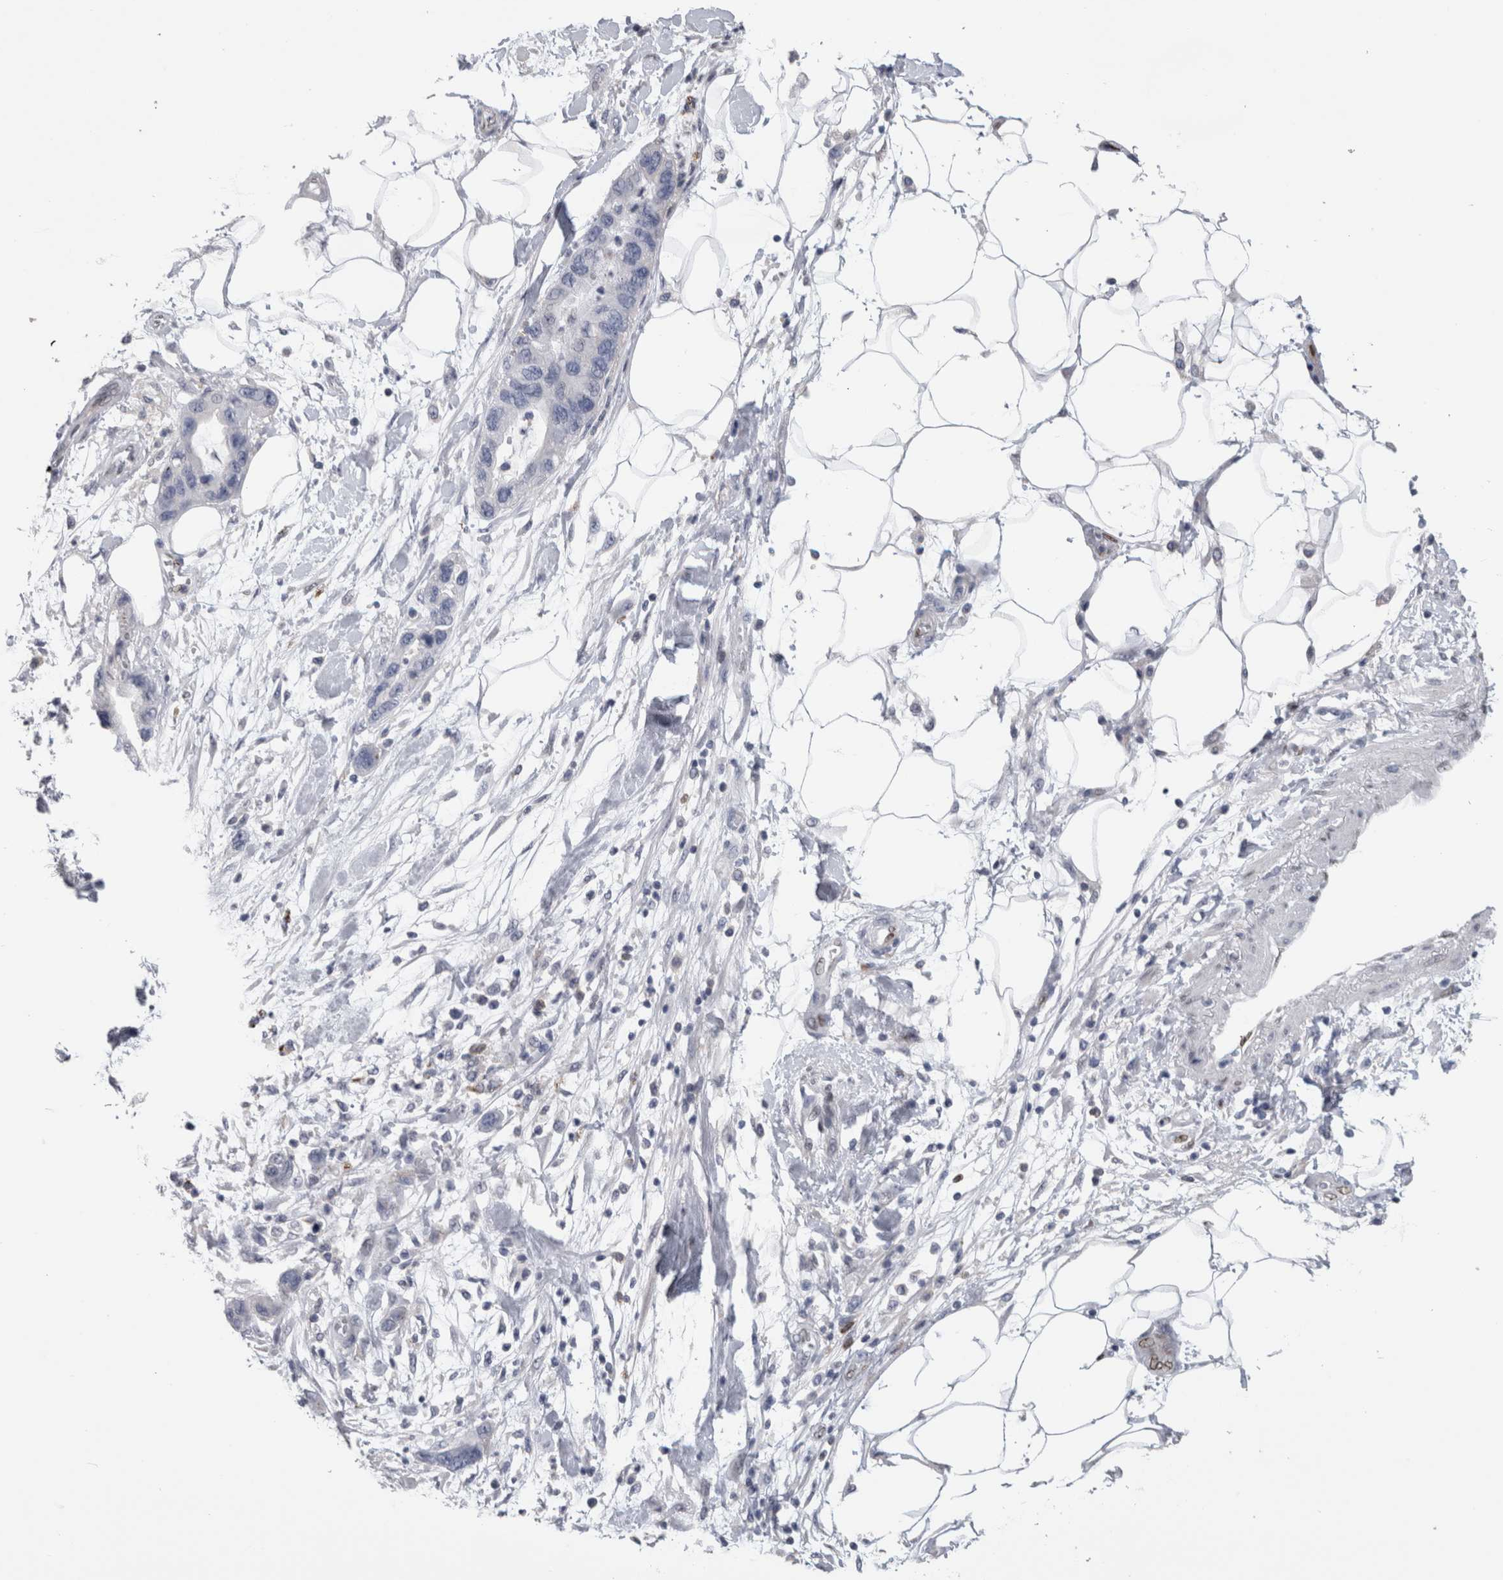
{"staining": {"intensity": "negative", "quantity": "none", "location": "none"}, "tissue": "pancreatic cancer", "cell_type": "Tumor cells", "image_type": "cancer", "snomed": [{"axis": "morphology", "description": "Normal tissue, NOS"}, {"axis": "morphology", "description": "Adenocarcinoma, NOS"}, {"axis": "topography", "description": "Pancreas"}], "caption": "This is a histopathology image of IHC staining of adenocarcinoma (pancreatic), which shows no positivity in tumor cells.", "gene": "IL33", "patient": {"sex": "female", "age": 71}}